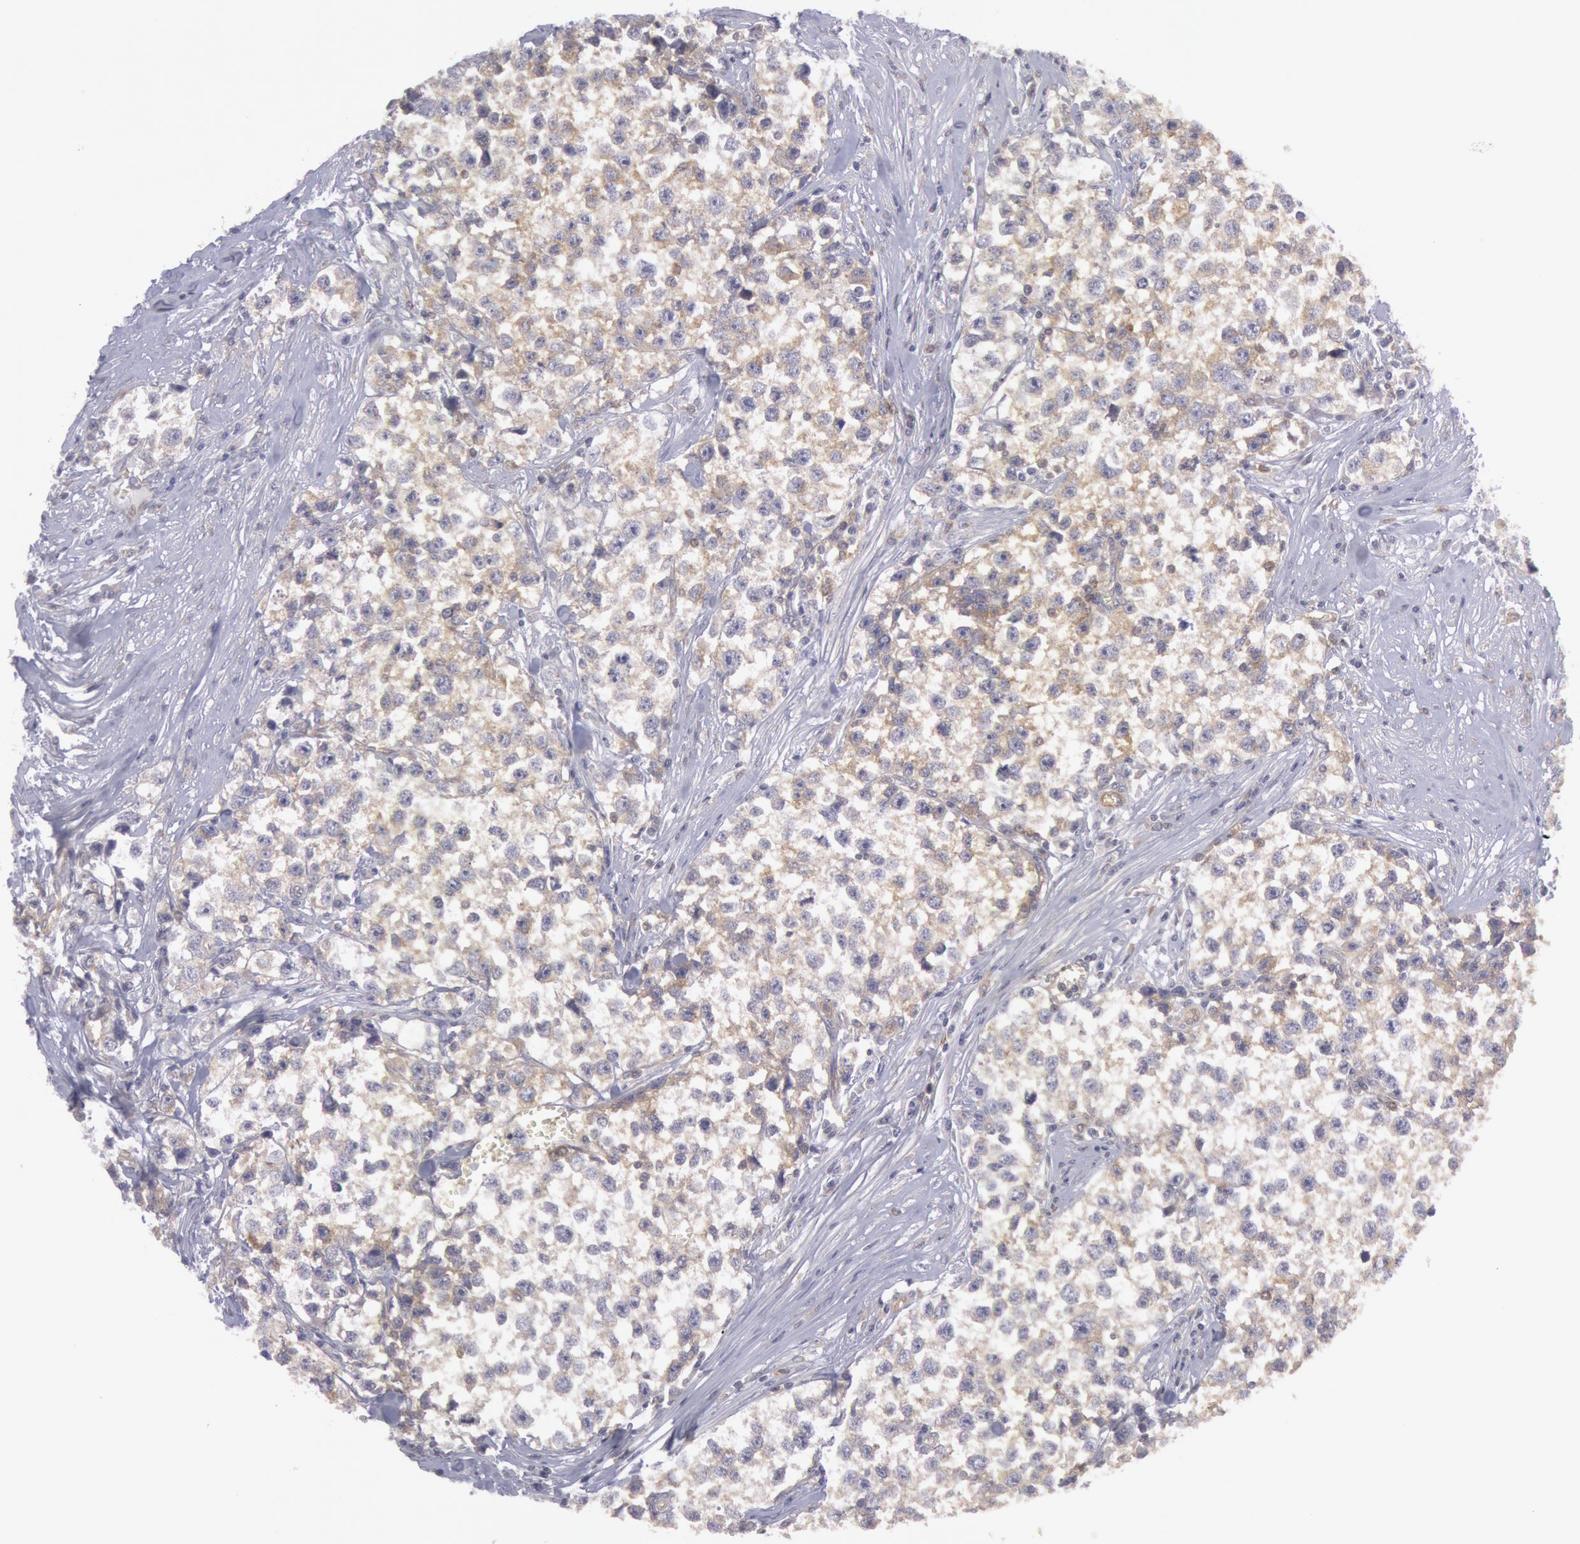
{"staining": {"intensity": "weak", "quantity": "<25%", "location": "cytoplasmic/membranous"}, "tissue": "testis cancer", "cell_type": "Tumor cells", "image_type": "cancer", "snomed": [{"axis": "morphology", "description": "Seminoma, NOS"}, {"axis": "morphology", "description": "Carcinoma, Embryonal, NOS"}, {"axis": "topography", "description": "Testis"}], "caption": "The immunohistochemistry photomicrograph has no significant positivity in tumor cells of seminoma (testis) tissue.", "gene": "IKBKB", "patient": {"sex": "male", "age": 30}}